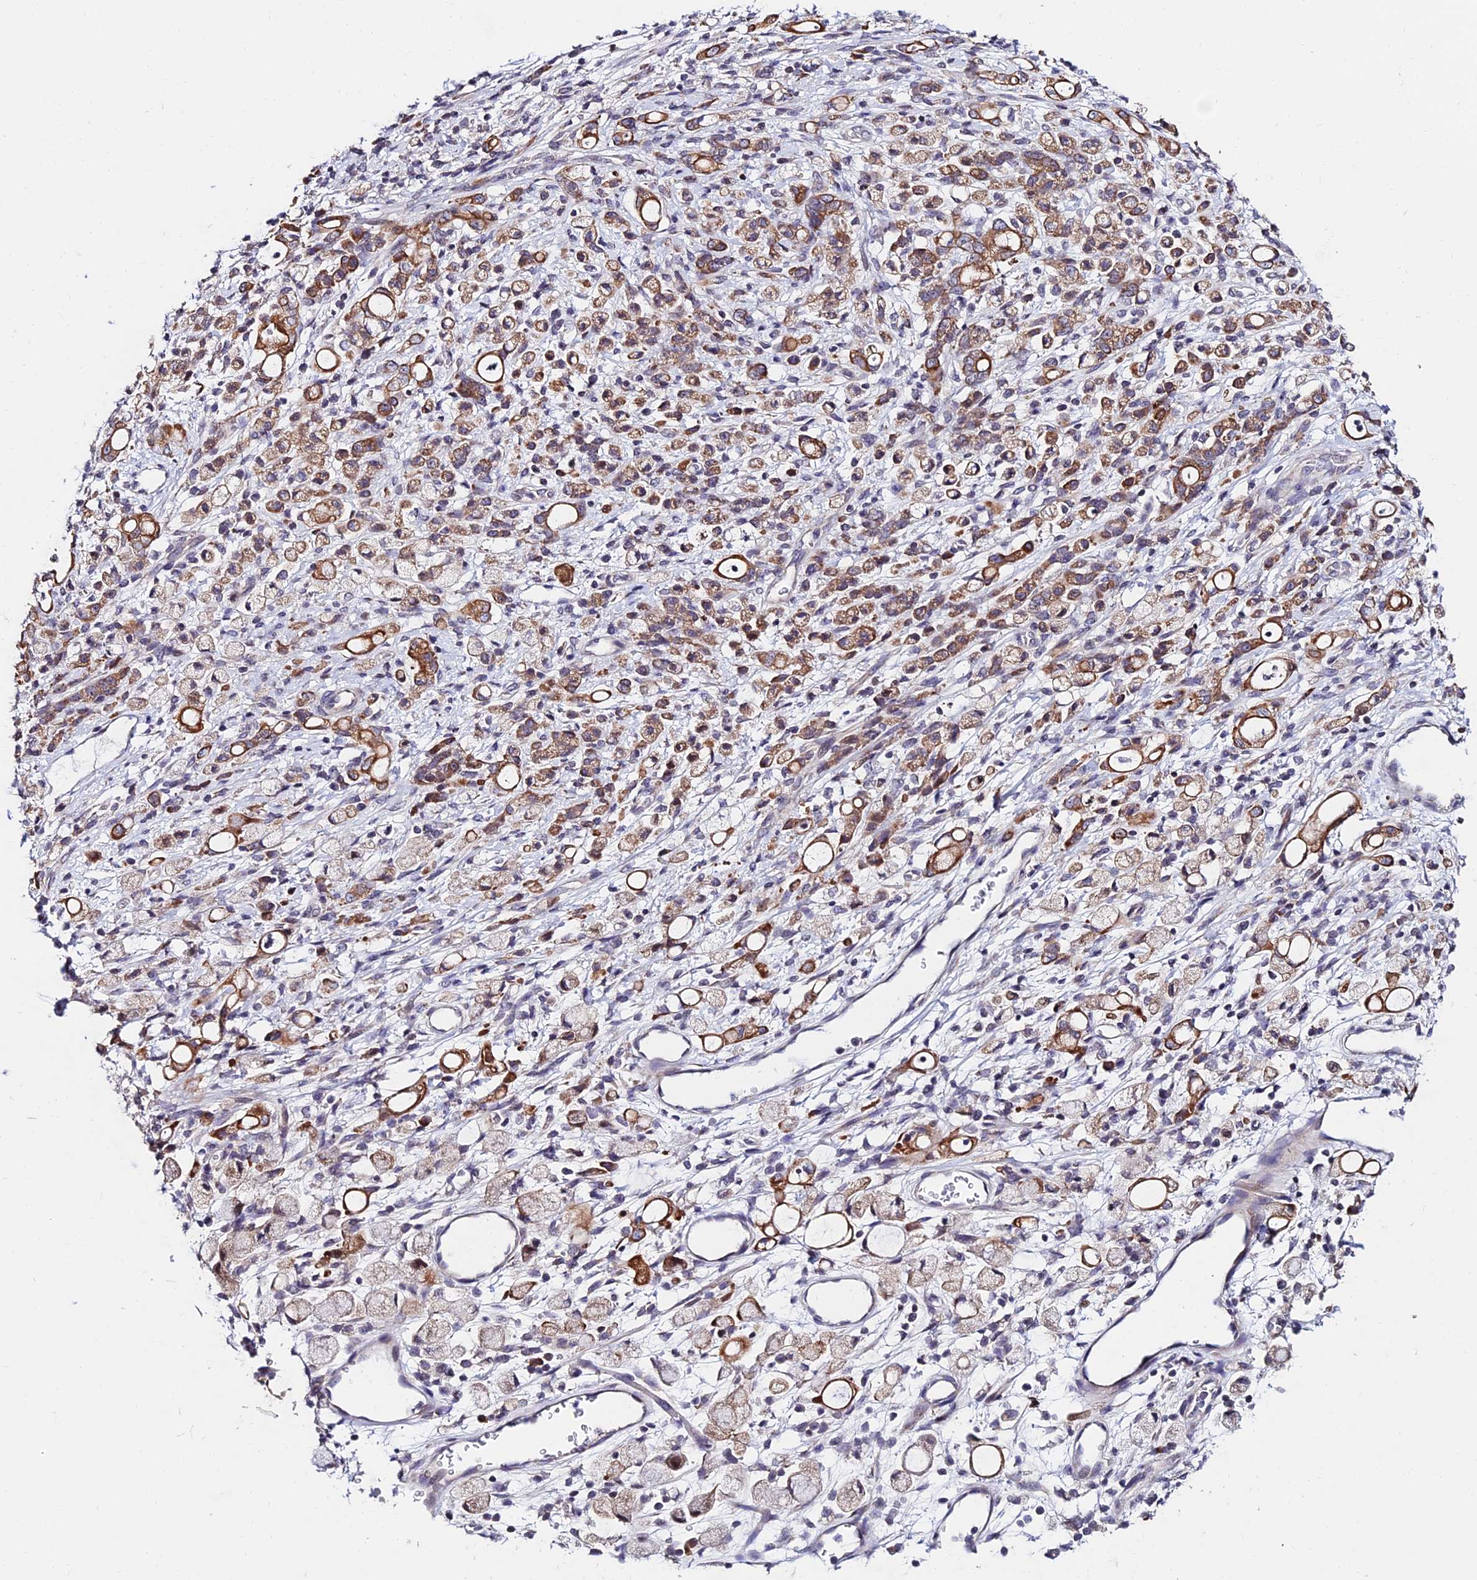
{"staining": {"intensity": "moderate", "quantity": ">75%", "location": "cytoplasmic/membranous"}, "tissue": "stomach cancer", "cell_type": "Tumor cells", "image_type": "cancer", "snomed": [{"axis": "morphology", "description": "Adenocarcinoma, NOS"}, {"axis": "topography", "description": "Stomach"}], "caption": "A medium amount of moderate cytoplasmic/membranous expression is identified in approximately >75% of tumor cells in stomach cancer tissue. The staining was performed using DAB, with brown indicating positive protein expression. Nuclei are stained blue with hematoxylin.", "gene": "CDNF", "patient": {"sex": "female", "age": 60}}